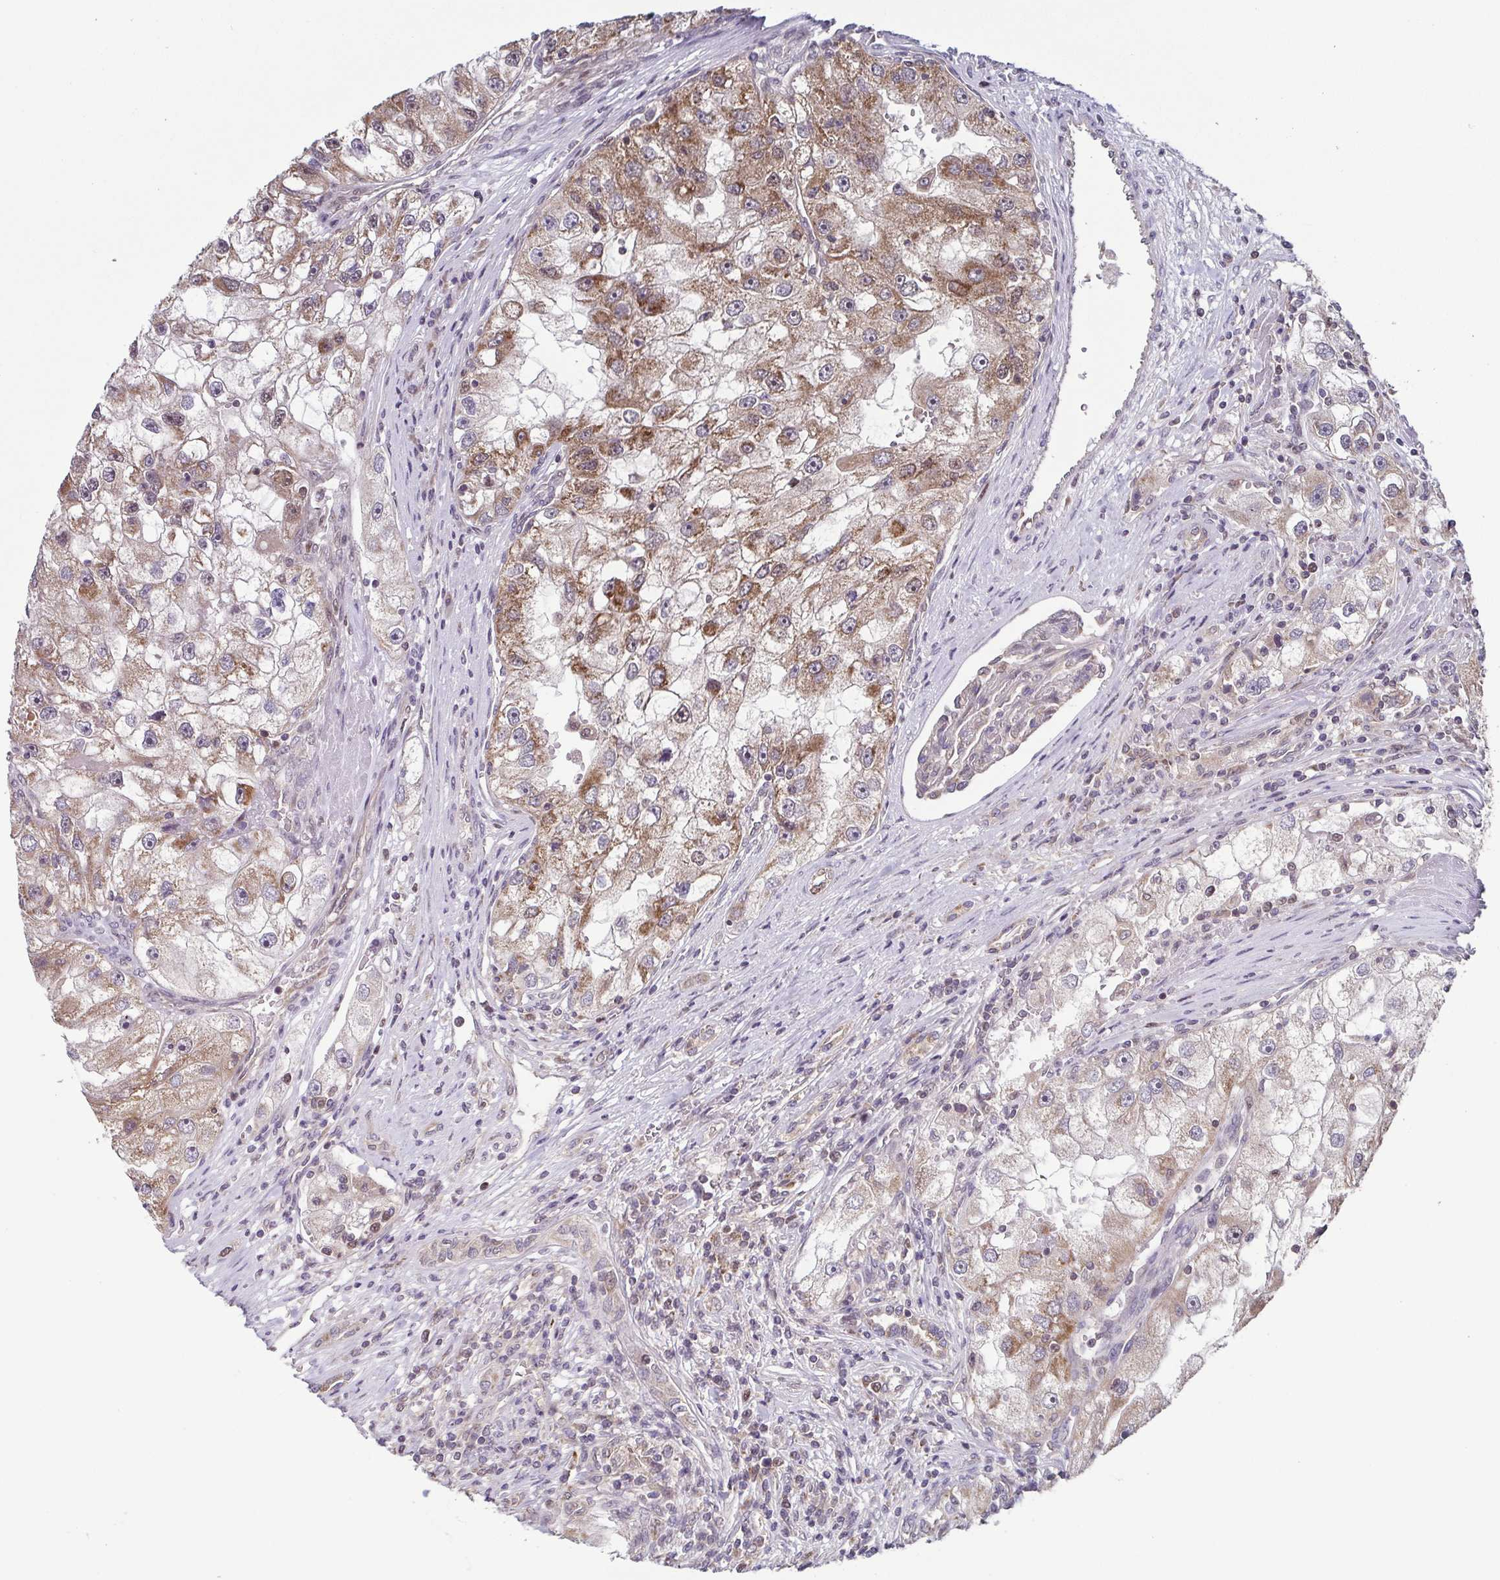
{"staining": {"intensity": "moderate", "quantity": ">75%", "location": "cytoplasmic/membranous"}, "tissue": "renal cancer", "cell_type": "Tumor cells", "image_type": "cancer", "snomed": [{"axis": "morphology", "description": "Adenocarcinoma, NOS"}, {"axis": "topography", "description": "Kidney"}], "caption": "A micrograph showing moderate cytoplasmic/membranous staining in about >75% of tumor cells in renal cancer, as visualized by brown immunohistochemical staining.", "gene": "TTC19", "patient": {"sex": "male", "age": 63}}